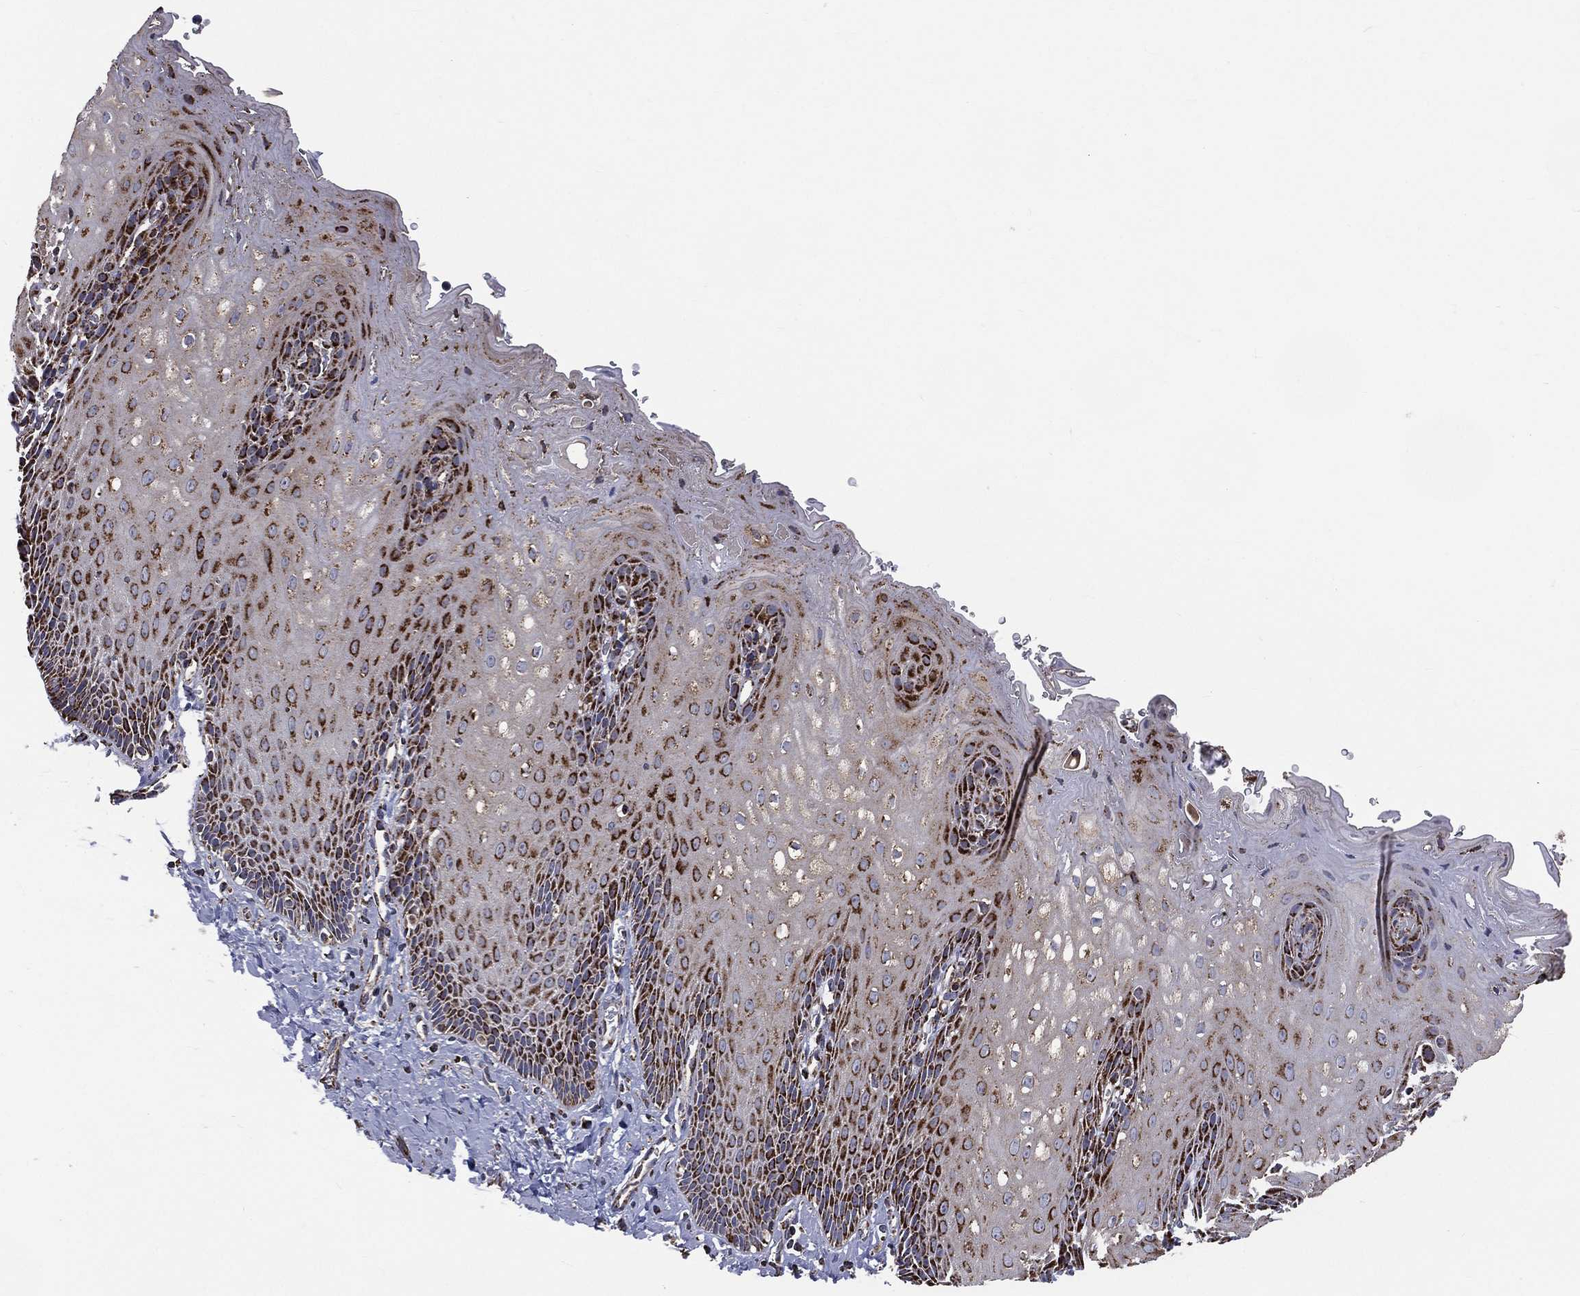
{"staining": {"intensity": "strong", "quantity": "<25%", "location": "cytoplasmic/membranous"}, "tissue": "esophagus", "cell_type": "Squamous epithelial cells", "image_type": "normal", "snomed": [{"axis": "morphology", "description": "Normal tissue, NOS"}, {"axis": "topography", "description": "Esophagus"}], "caption": "Protein expression by IHC demonstrates strong cytoplasmic/membranous positivity in about <25% of squamous epithelial cells in unremarkable esophagus. The staining was performed using DAB to visualize the protein expression in brown, while the nuclei were stained in blue with hematoxylin (Magnification: 20x).", "gene": "GOT2", "patient": {"sex": "male", "age": 64}}